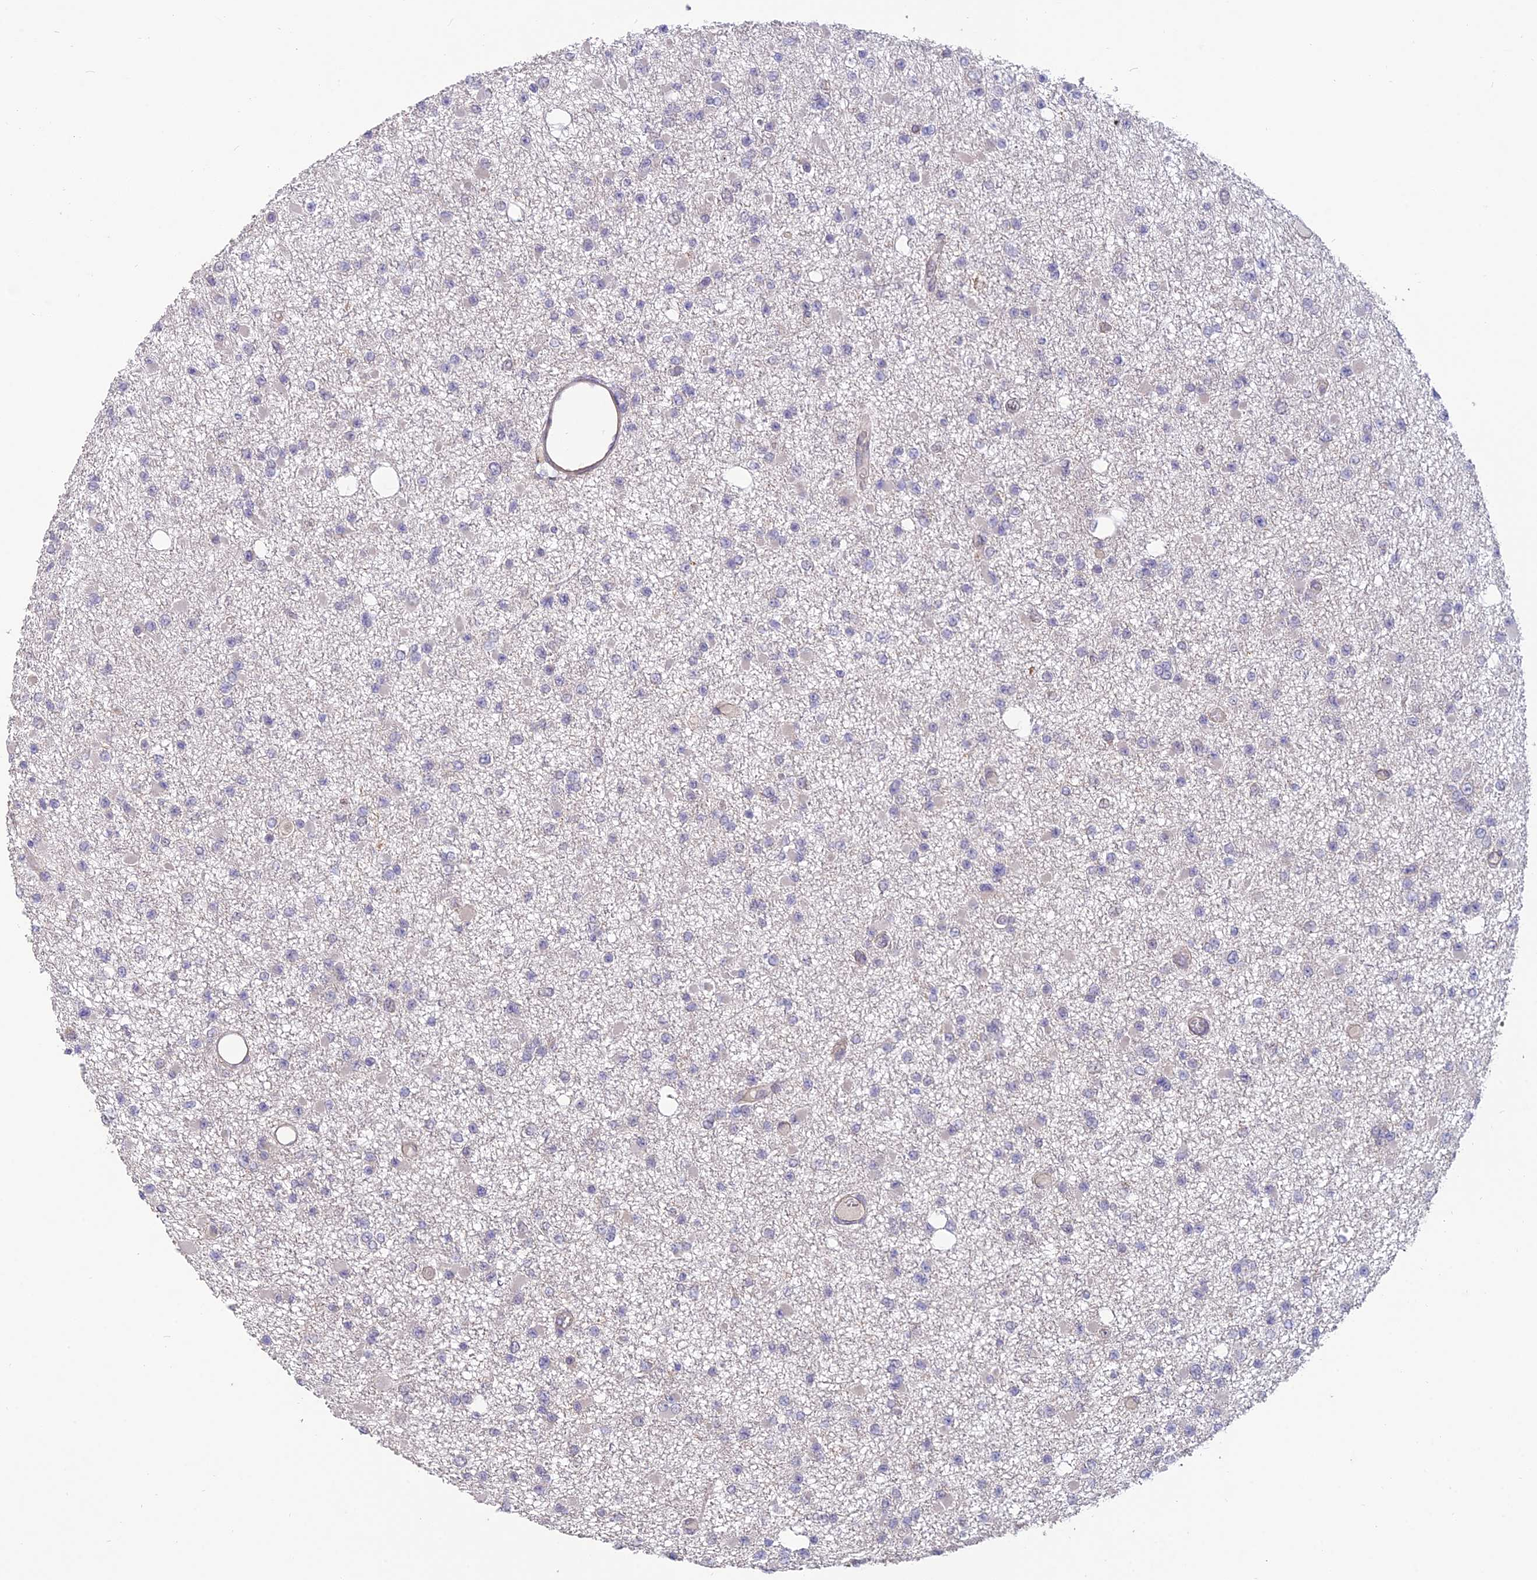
{"staining": {"intensity": "negative", "quantity": "none", "location": "none"}, "tissue": "glioma", "cell_type": "Tumor cells", "image_type": "cancer", "snomed": [{"axis": "morphology", "description": "Glioma, malignant, Low grade"}, {"axis": "topography", "description": "Brain"}], "caption": "Histopathology image shows no protein staining in tumor cells of malignant low-grade glioma tissue.", "gene": "PAGR1", "patient": {"sex": "female", "age": 22}}